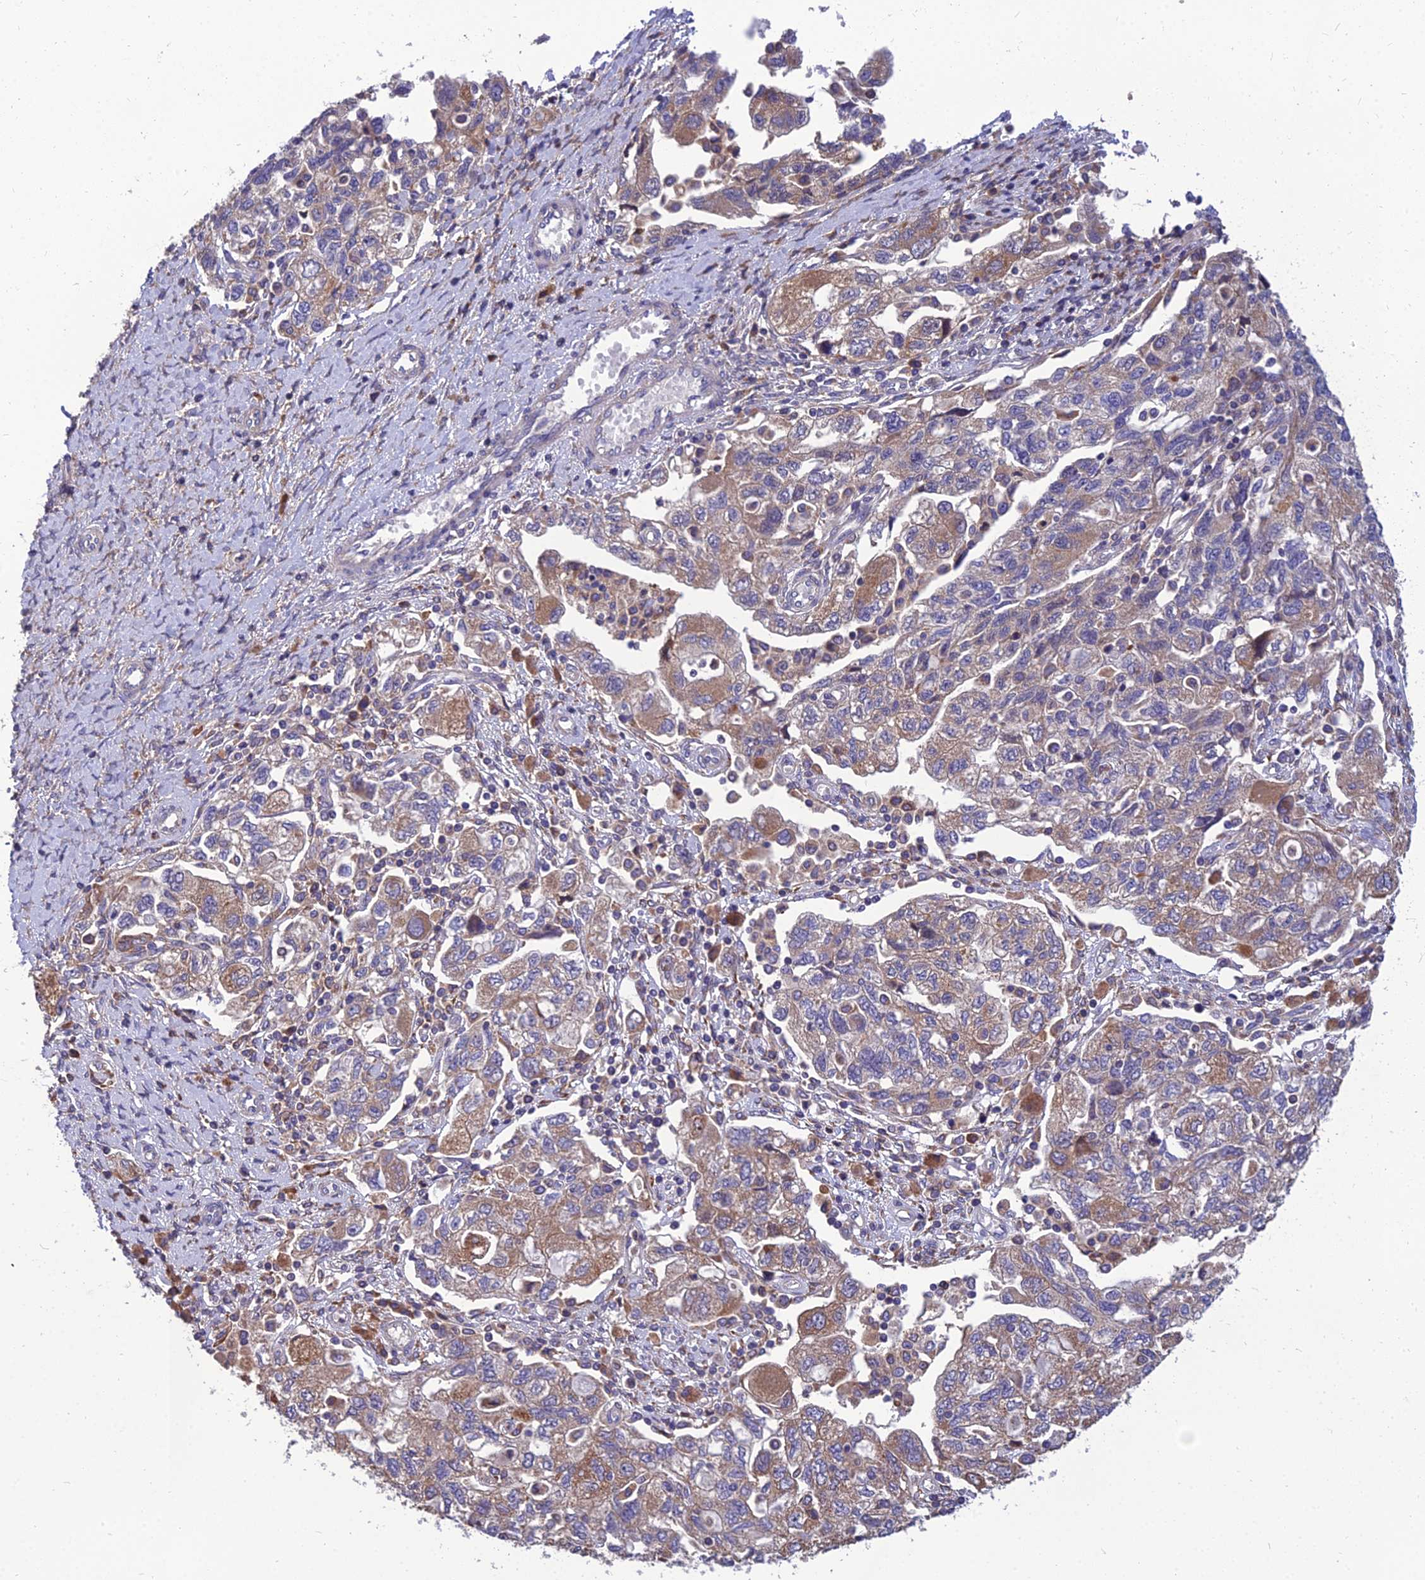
{"staining": {"intensity": "moderate", "quantity": "25%-75%", "location": "cytoplasmic/membranous"}, "tissue": "ovarian cancer", "cell_type": "Tumor cells", "image_type": "cancer", "snomed": [{"axis": "morphology", "description": "Carcinoma, NOS"}, {"axis": "morphology", "description": "Cystadenocarcinoma, serous, NOS"}, {"axis": "topography", "description": "Ovary"}], "caption": "The micrograph demonstrates staining of ovarian serous cystadenocarcinoma, revealing moderate cytoplasmic/membranous protein staining (brown color) within tumor cells.", "gene": "UMAD1", "patient": {"sex": "female", "age": 69}}